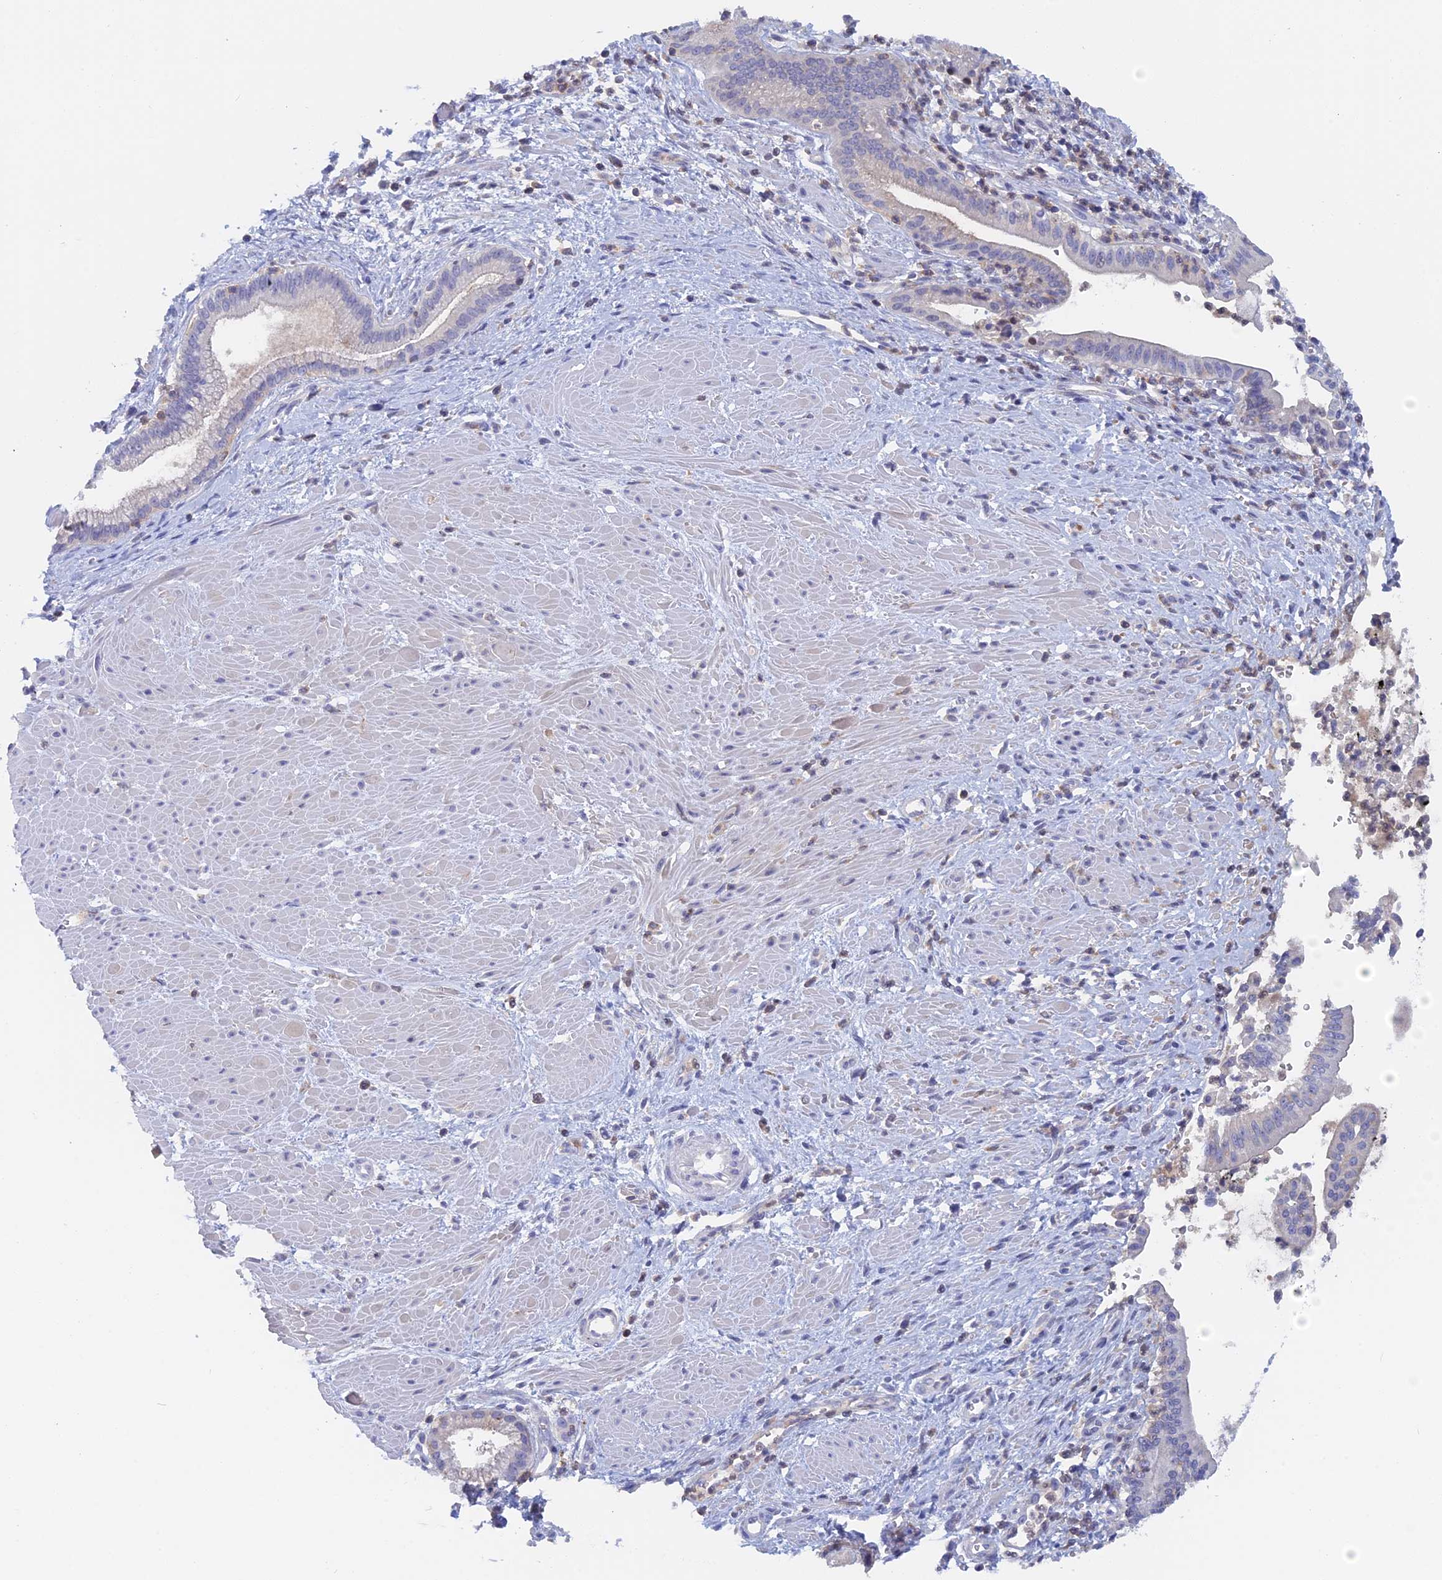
{"staining": {"intensity": "negative", "quantity": "none", "location": "none"}, "tissue": "pancreatic cancer", "cell_type": "Tumor cells", "image_type": "cancer", "snomed": [{"axis": "morphology", "description": "Adenocarcinoma, NOS"}, {"axis": "topography", "description": "Pancreas"}], "caption": "DAB (3,3'-diaminobenzidine) immunohistochemical staining of human pancreatic cancer exhibits no significant staining in tumor cells.", "gene": "ACP7", "patient": {"sex": "male", "age": 78}}